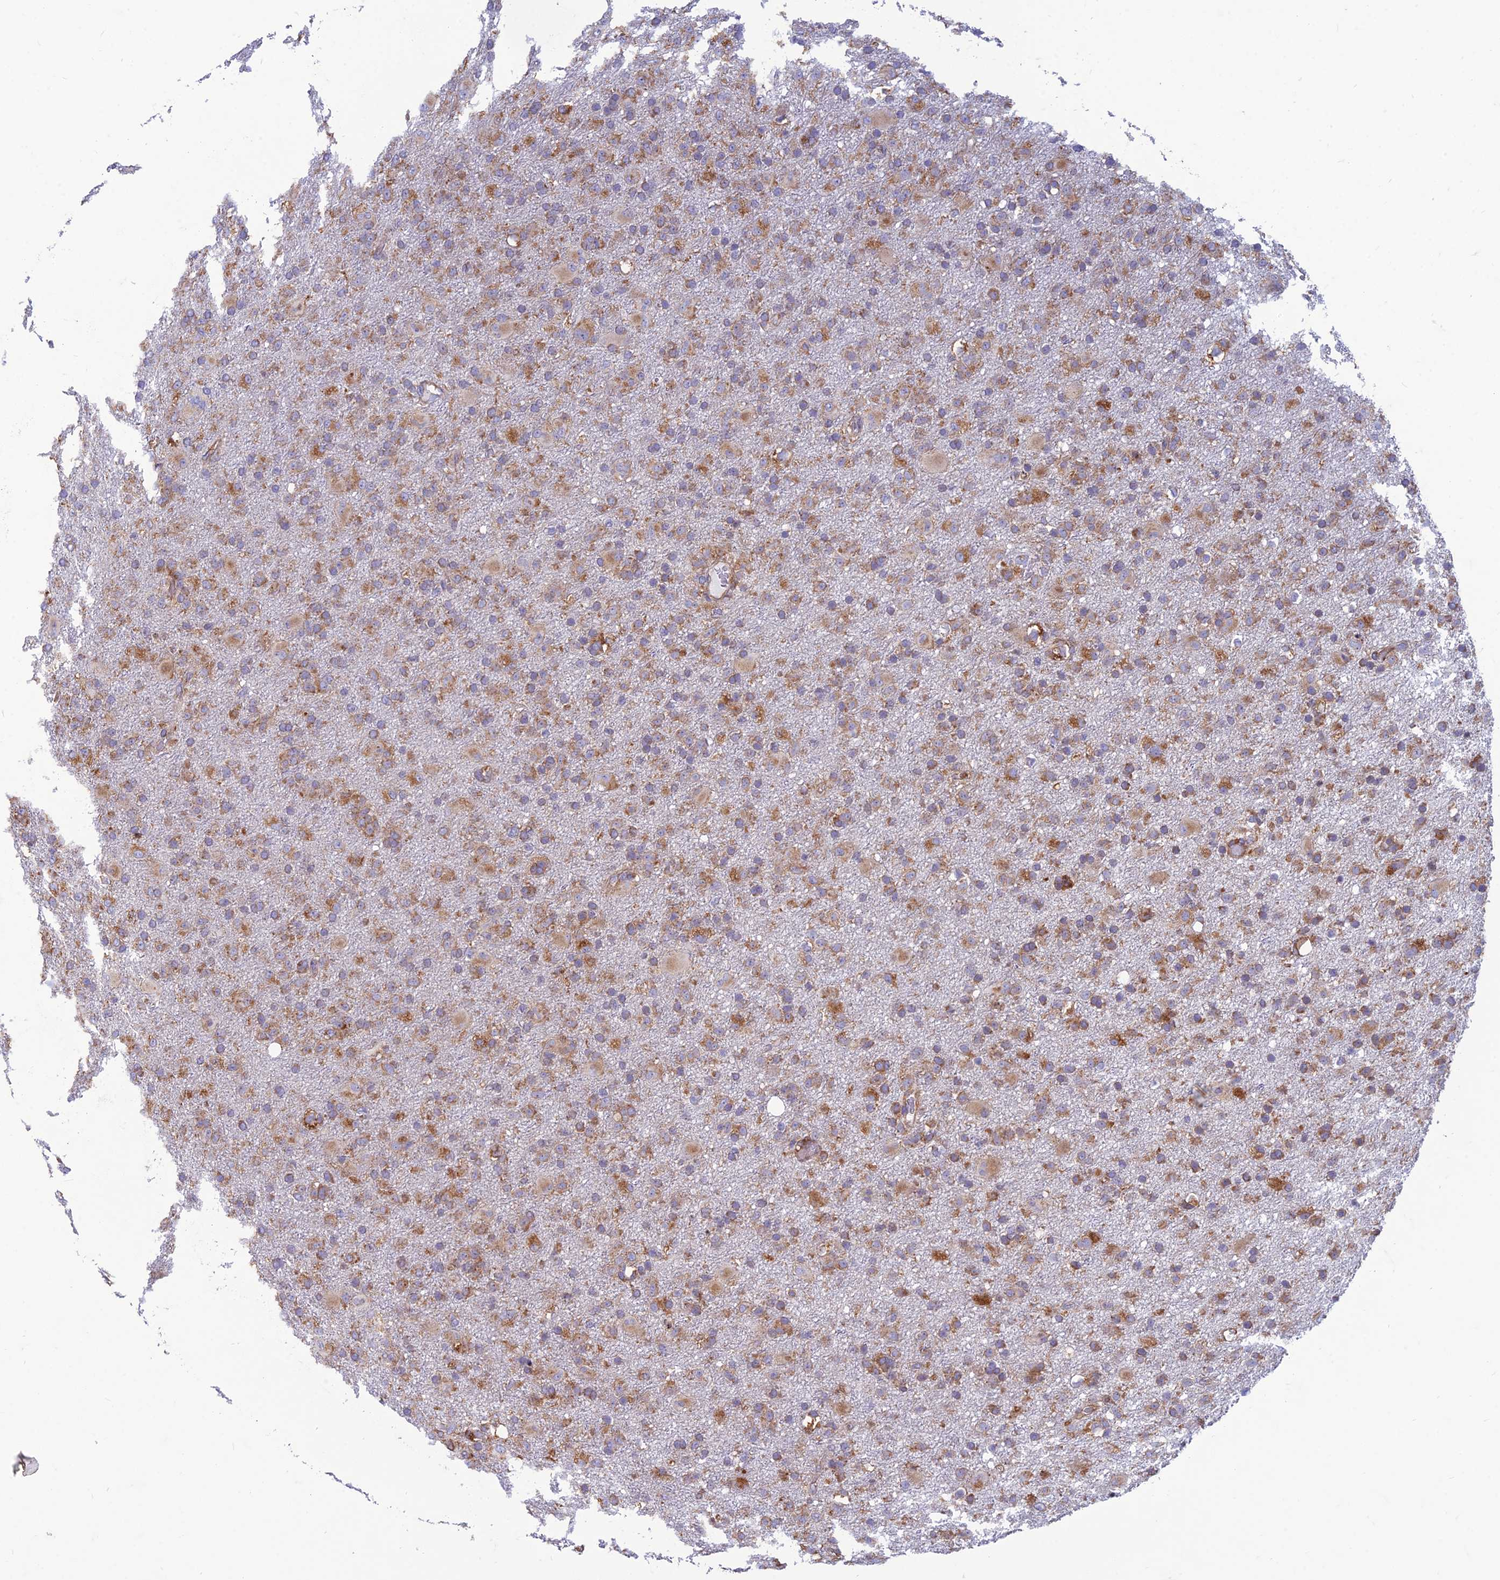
{"staining": {"intensity": "moderate", "quantity": ">75%", "location": "cytoplasmic/membranous"}, "tissue": "glioma", "cell_type": "Tumor cells", "image_type": "cancer", "snomed": [{"axis": "morphology", "description": "Glioma, malignant, Low grade"}, {"axis": "topography", "description": "Brain"}], "caption": "This is a histology image of immunohistochemistry (IHC) staining of glioma, which shows moderate expression in the cytoplasmic/membranous of tumor cells.", "gene": "RPL17-C18orf32", "patient": {"sex": "male", "age": 65}}